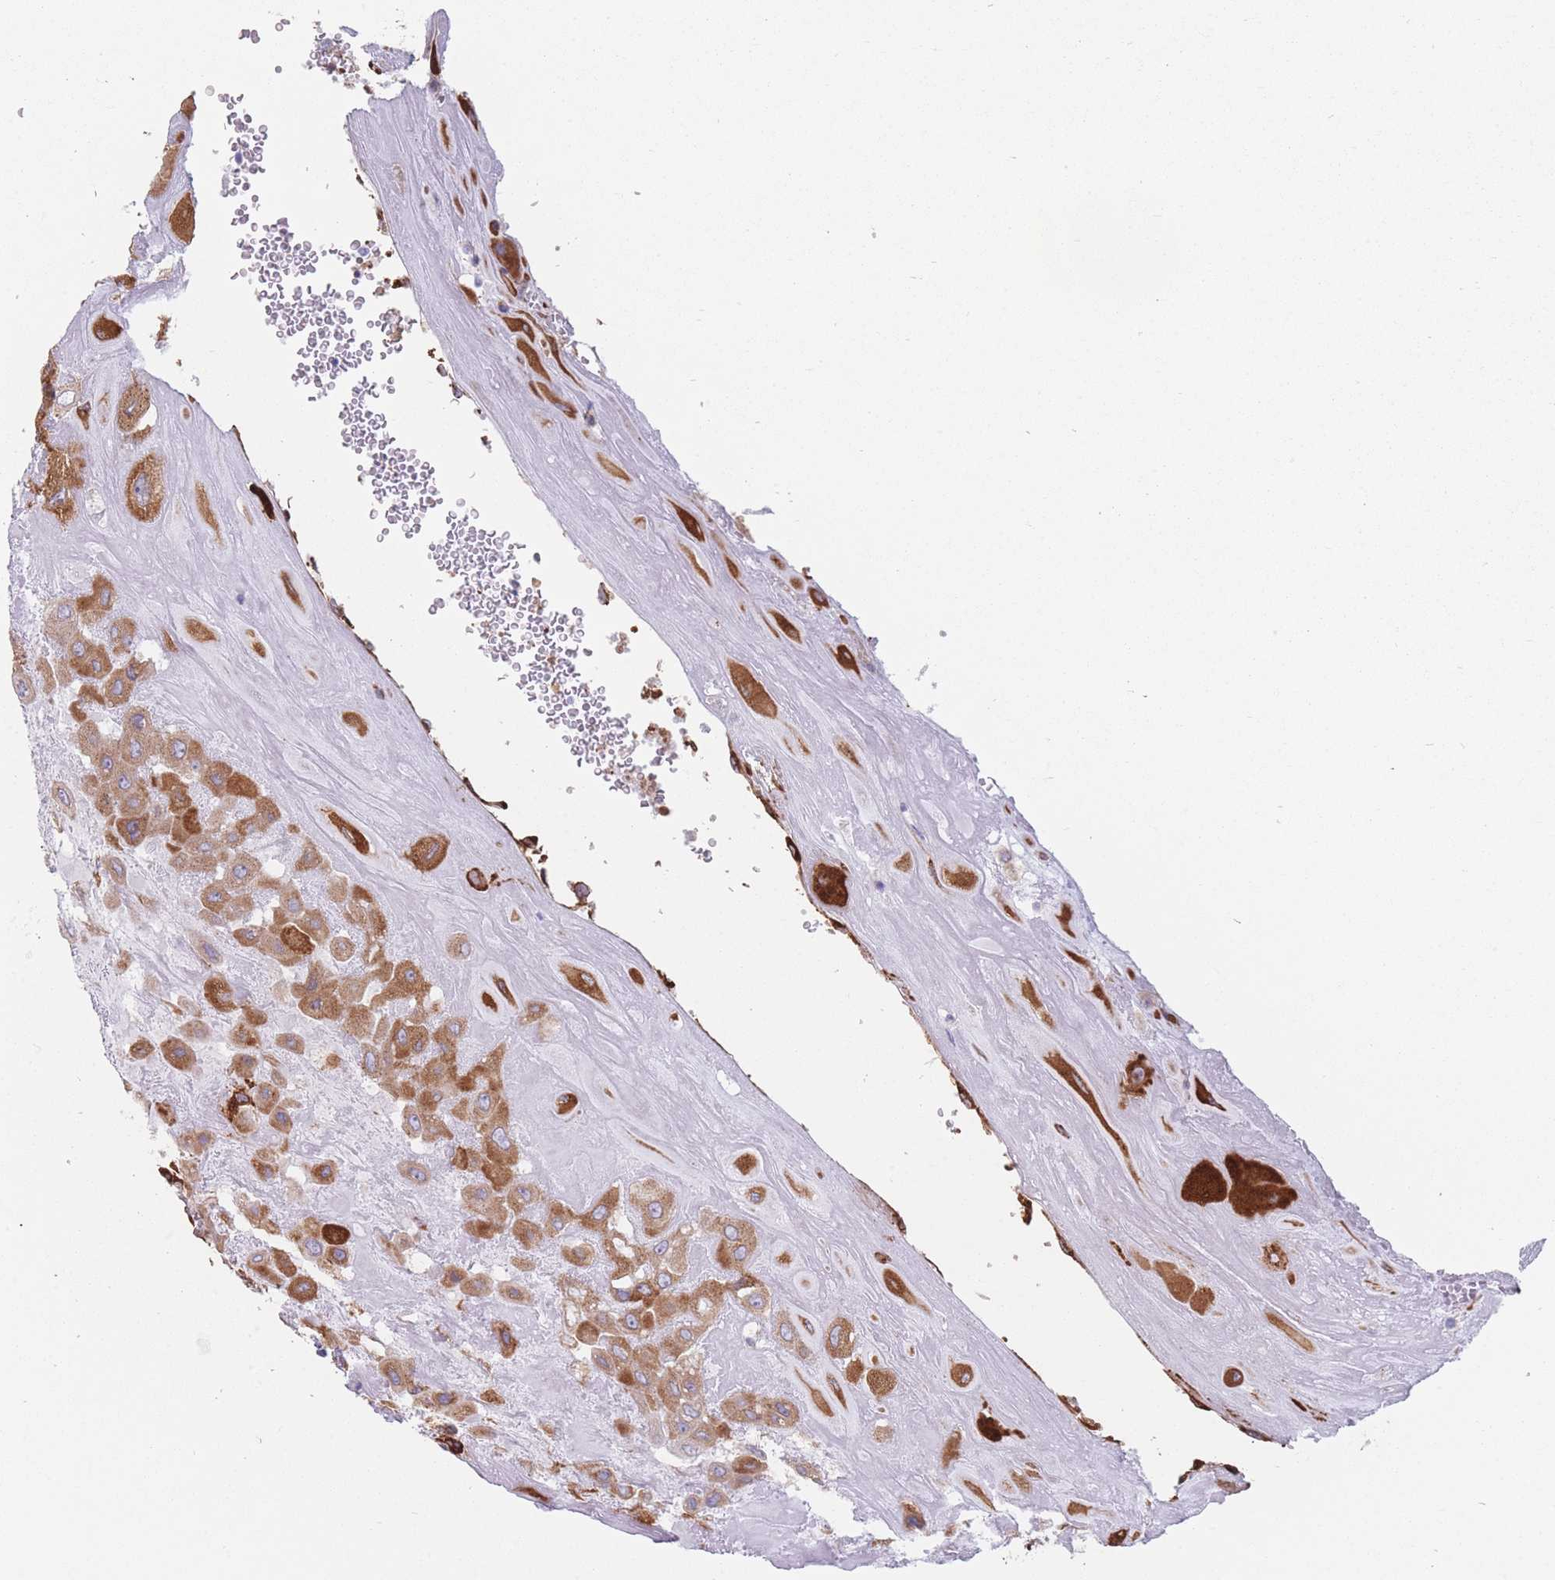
{"staining": {"intensity": "moderate", "quantity": ">75%", "location": "cytoplasmic/membranous"}, "tissue": "placenta", "cell_type": "Decidual cells", "image_type": "normal", "snomed": [{"axis": "morphology", "description": "Normal tissue, NOS"}, {"axis": "topography", "description": "Placenta"}], "caption": "An immunohistochemistry image of benign tissue is shown. Protein staining in brown highlights moderate cytoplasmic/membranous positivity in placenta within decidual cells. (Stains: DAB (3,3'-diaminobenzidine) in brown, nuclei in blue, Microscopy: brightfield microscopy at high magnification).", "gene": "AK9", "patient": {"sex": "female", "age": 32}}